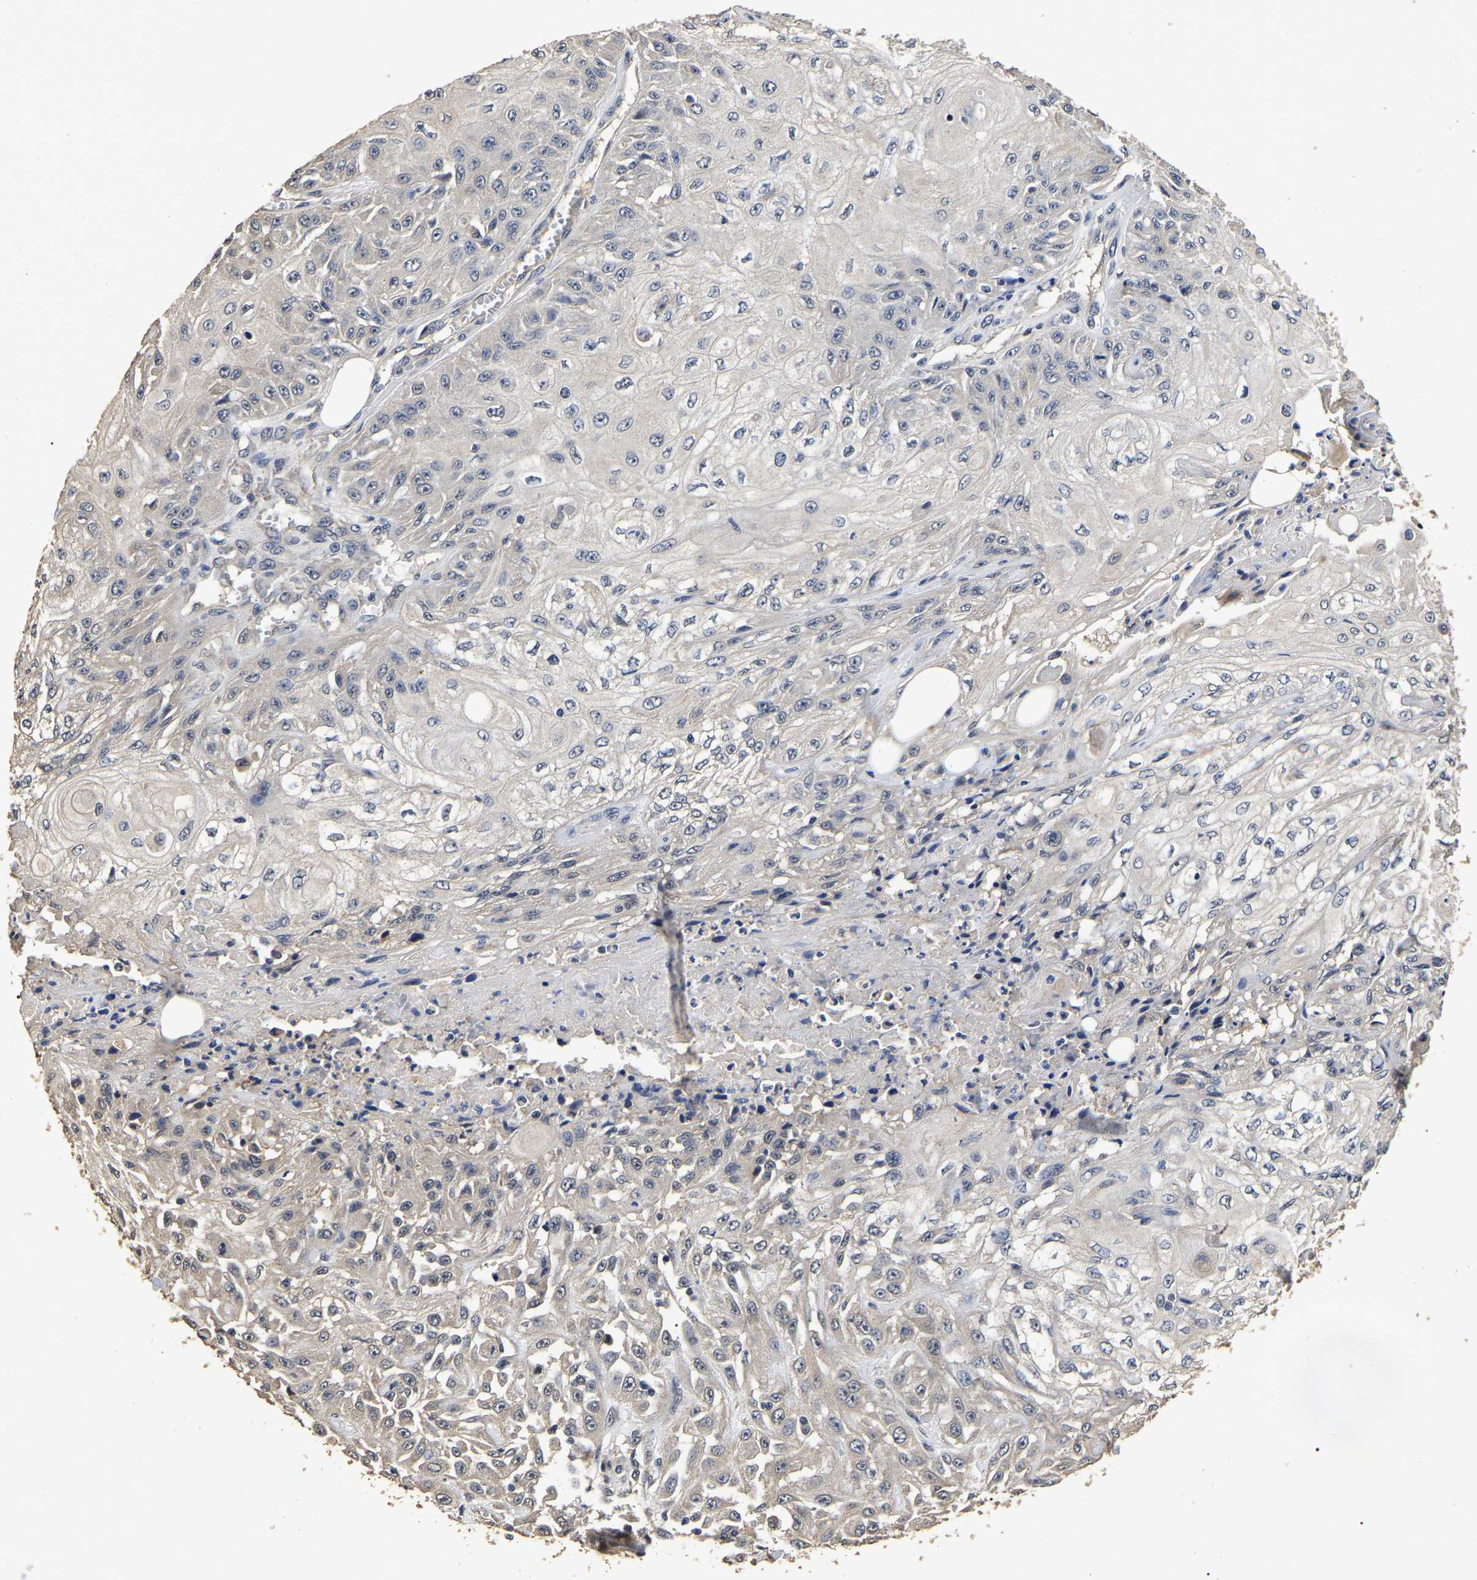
{"staining": {"intensity": "negative", "quantity": "none", "location": "none"}, "tissue": "skin cancer", "cell_type": "Tumor cells", "image_type": "cancer", "snomed": [{"axis": "morphology", "description": "Squamous cell carcinoma, NOS"}, {"axis": "morphology", "description": "Squamous cell carcinoma, metastatic, NOS"}, {"axis": "topography", "description": "Skin"}, {"axis": "topography", "description": "Lymph node"}], "caption": "An IHC micrograph of skin cancer (metastatic squamous cell carcinoma) is shown. There is no staining in tumor cells of skin cancer (metastatic squamous cell carcinoma).", "gene": "STK32C", "patient": {"sex": "male", "age": 75}}